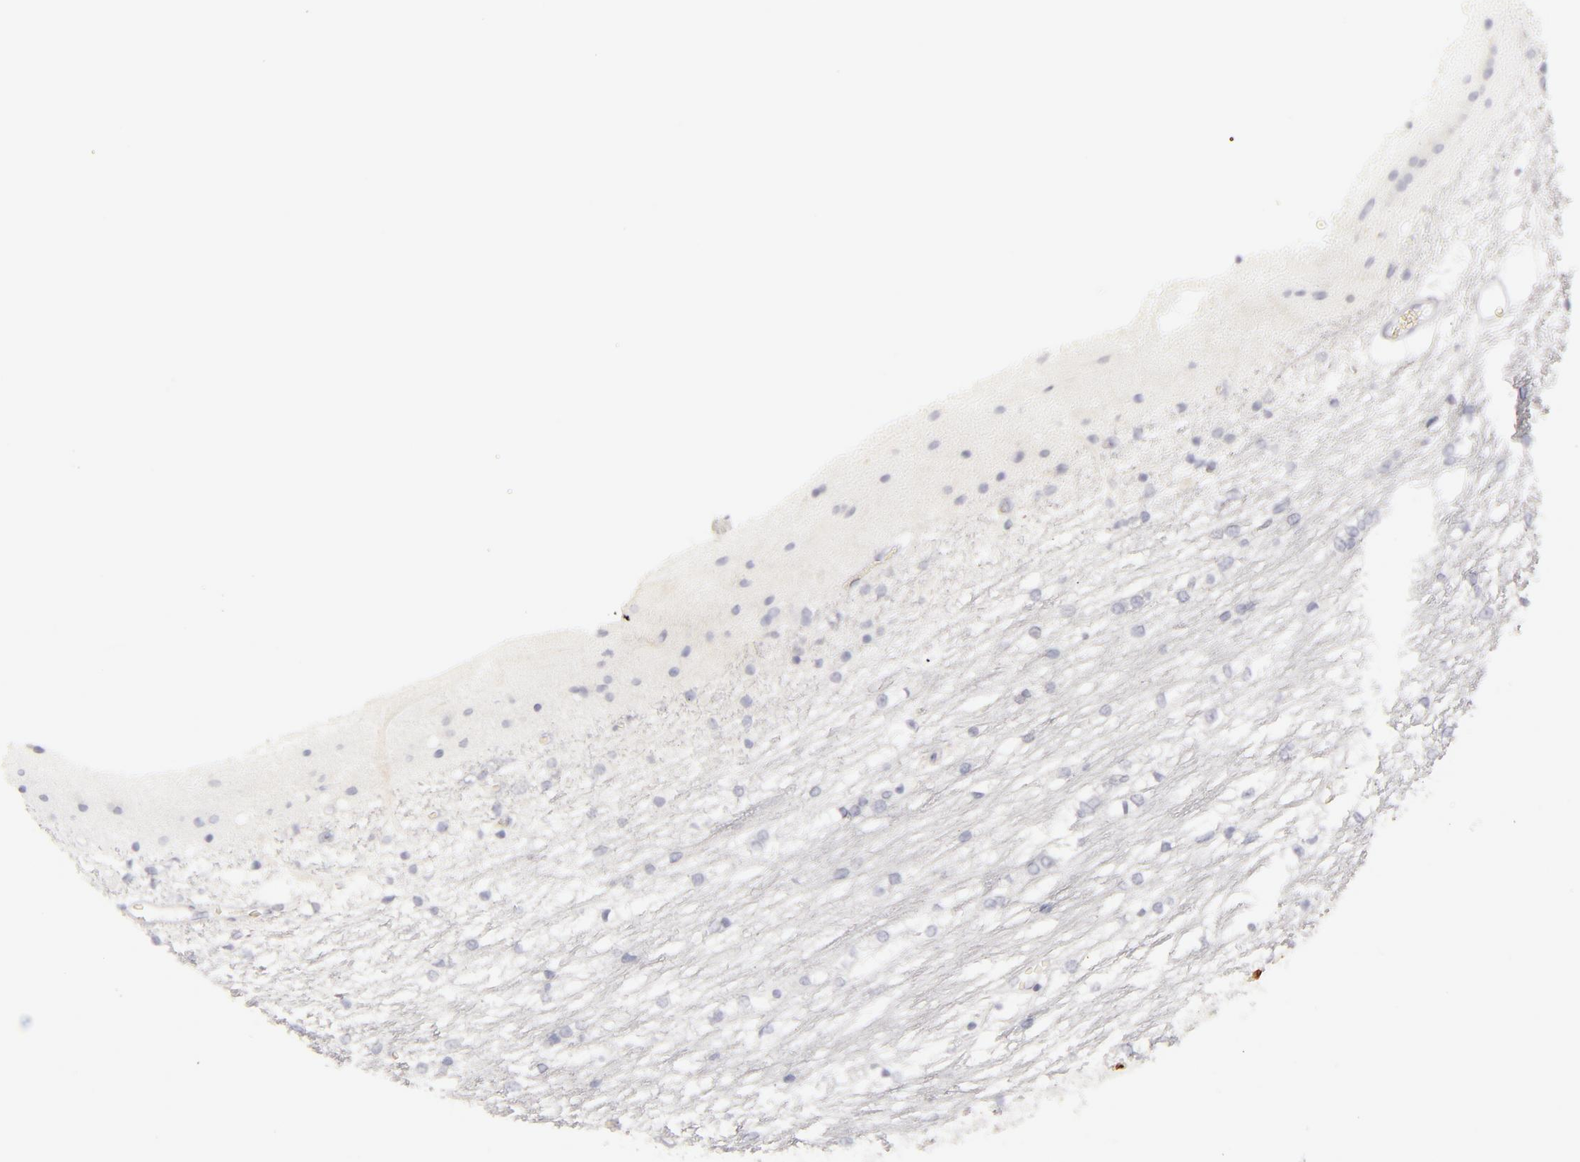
{"staining": {"intensity": "negative", "quantity": "none", "location": "none"}, "tissue": "caudate", "cell_type": "Glial cells", "image_type": "normal", "snomed": [{"axis": "morphology", "description": "Normal tissue, NOS"}, {"axis": "topography", "description": "Lateral ventricle wall"}], "caption": "The photomicrograph exhibits no significant positivity in glial cells of caudate.", "gene": "JUP", "patient": {"sex": "female", "age": 19}}